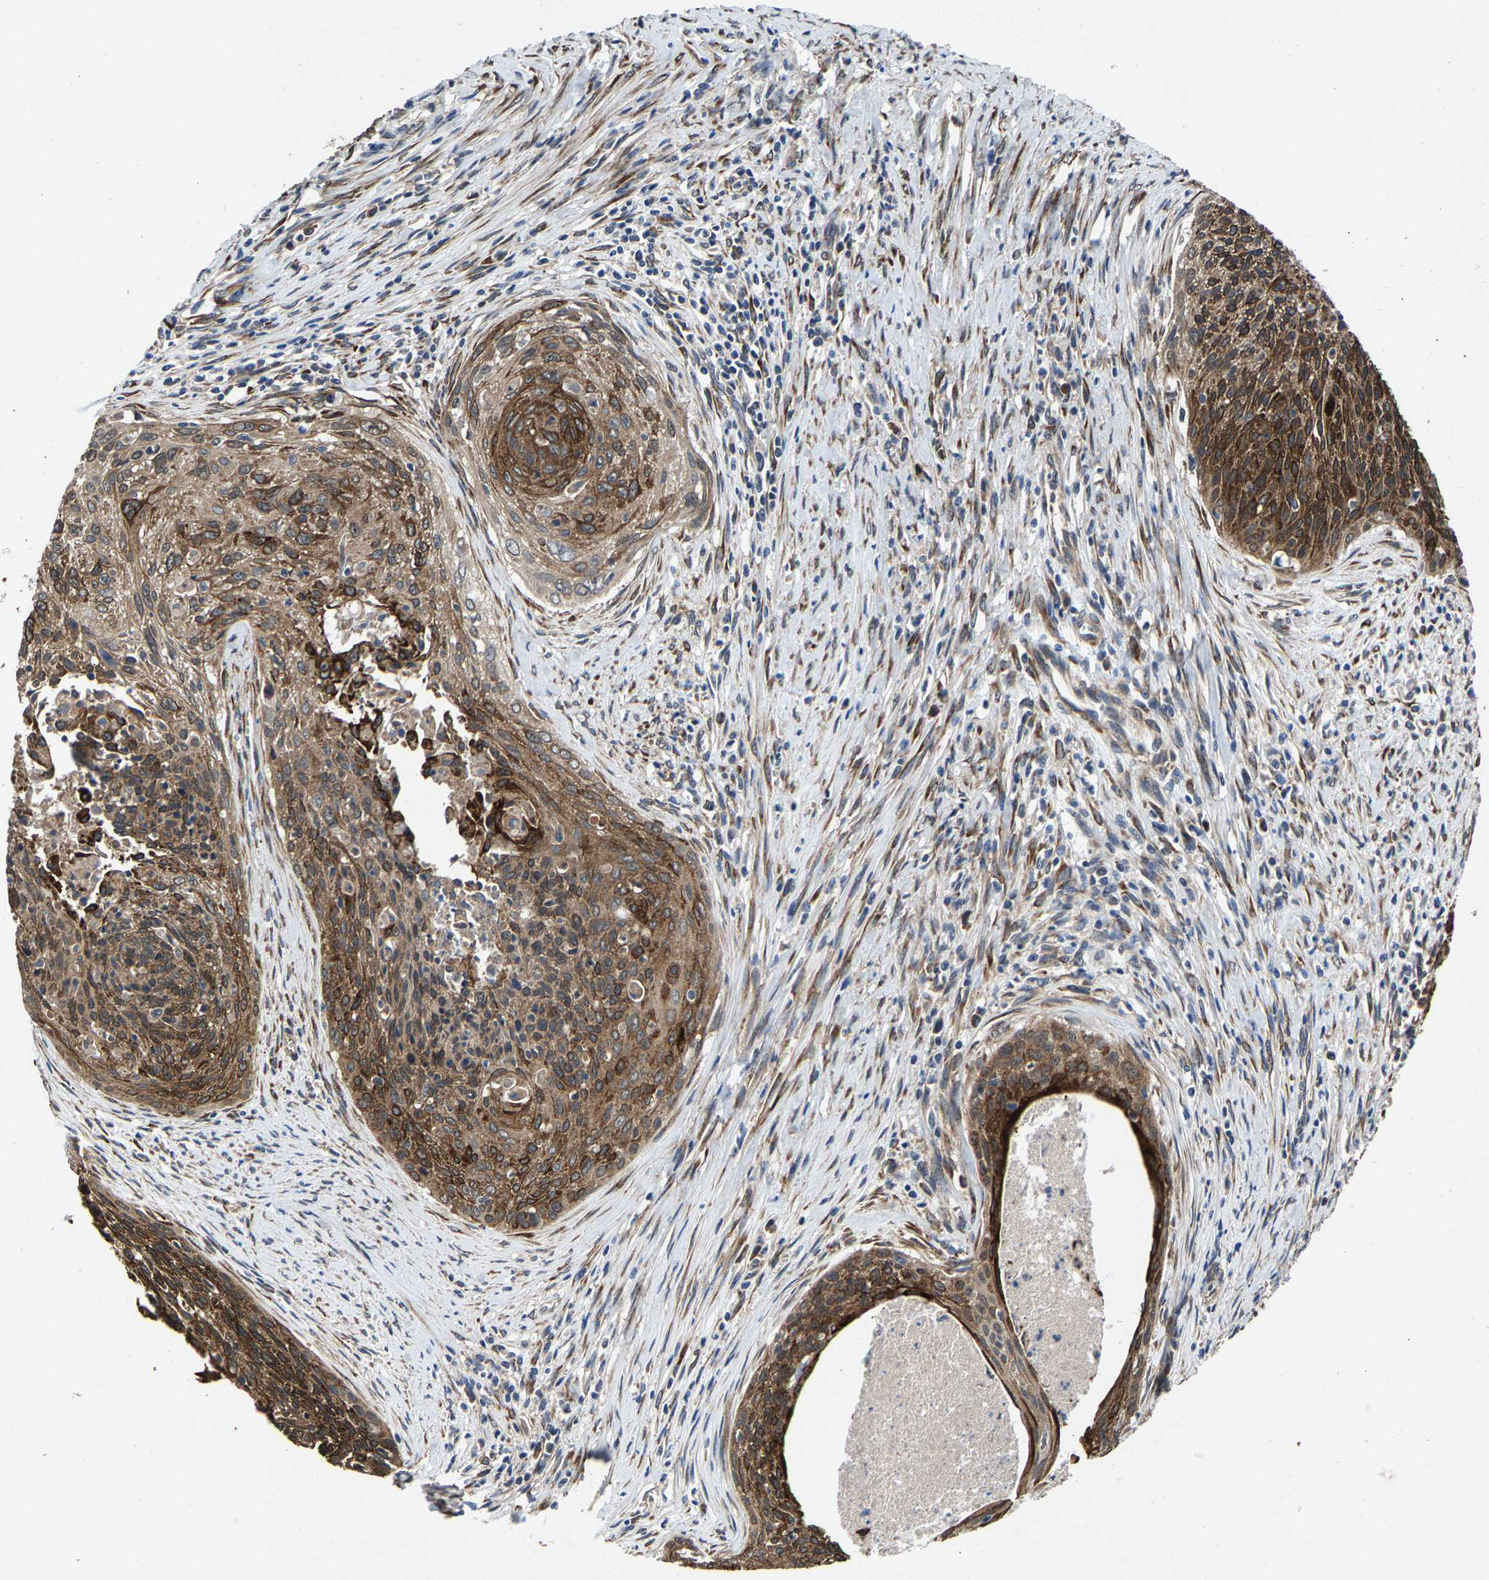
{"staining": {"intensity": "strong", "quantity": ">75%", "location": "cytoplasmic/membranous"}, "tissue": "cervical cancer", "cell_type": "Tumor cells", "image_type": "cancer", "snomed": [{"axis": "morphology", "description": "Squamous cell carcinoma, NOS"}, {"axis": "topography", "description": "Cervix"}], "caption": "Protein expression analysis of human cervical squamous cell carcinoma reveals strong cytoplasmic/membranous positivity in about >75% of tumor cells.", "gene": "PDP1", "patient": {"sex": "female", "age": 55}}